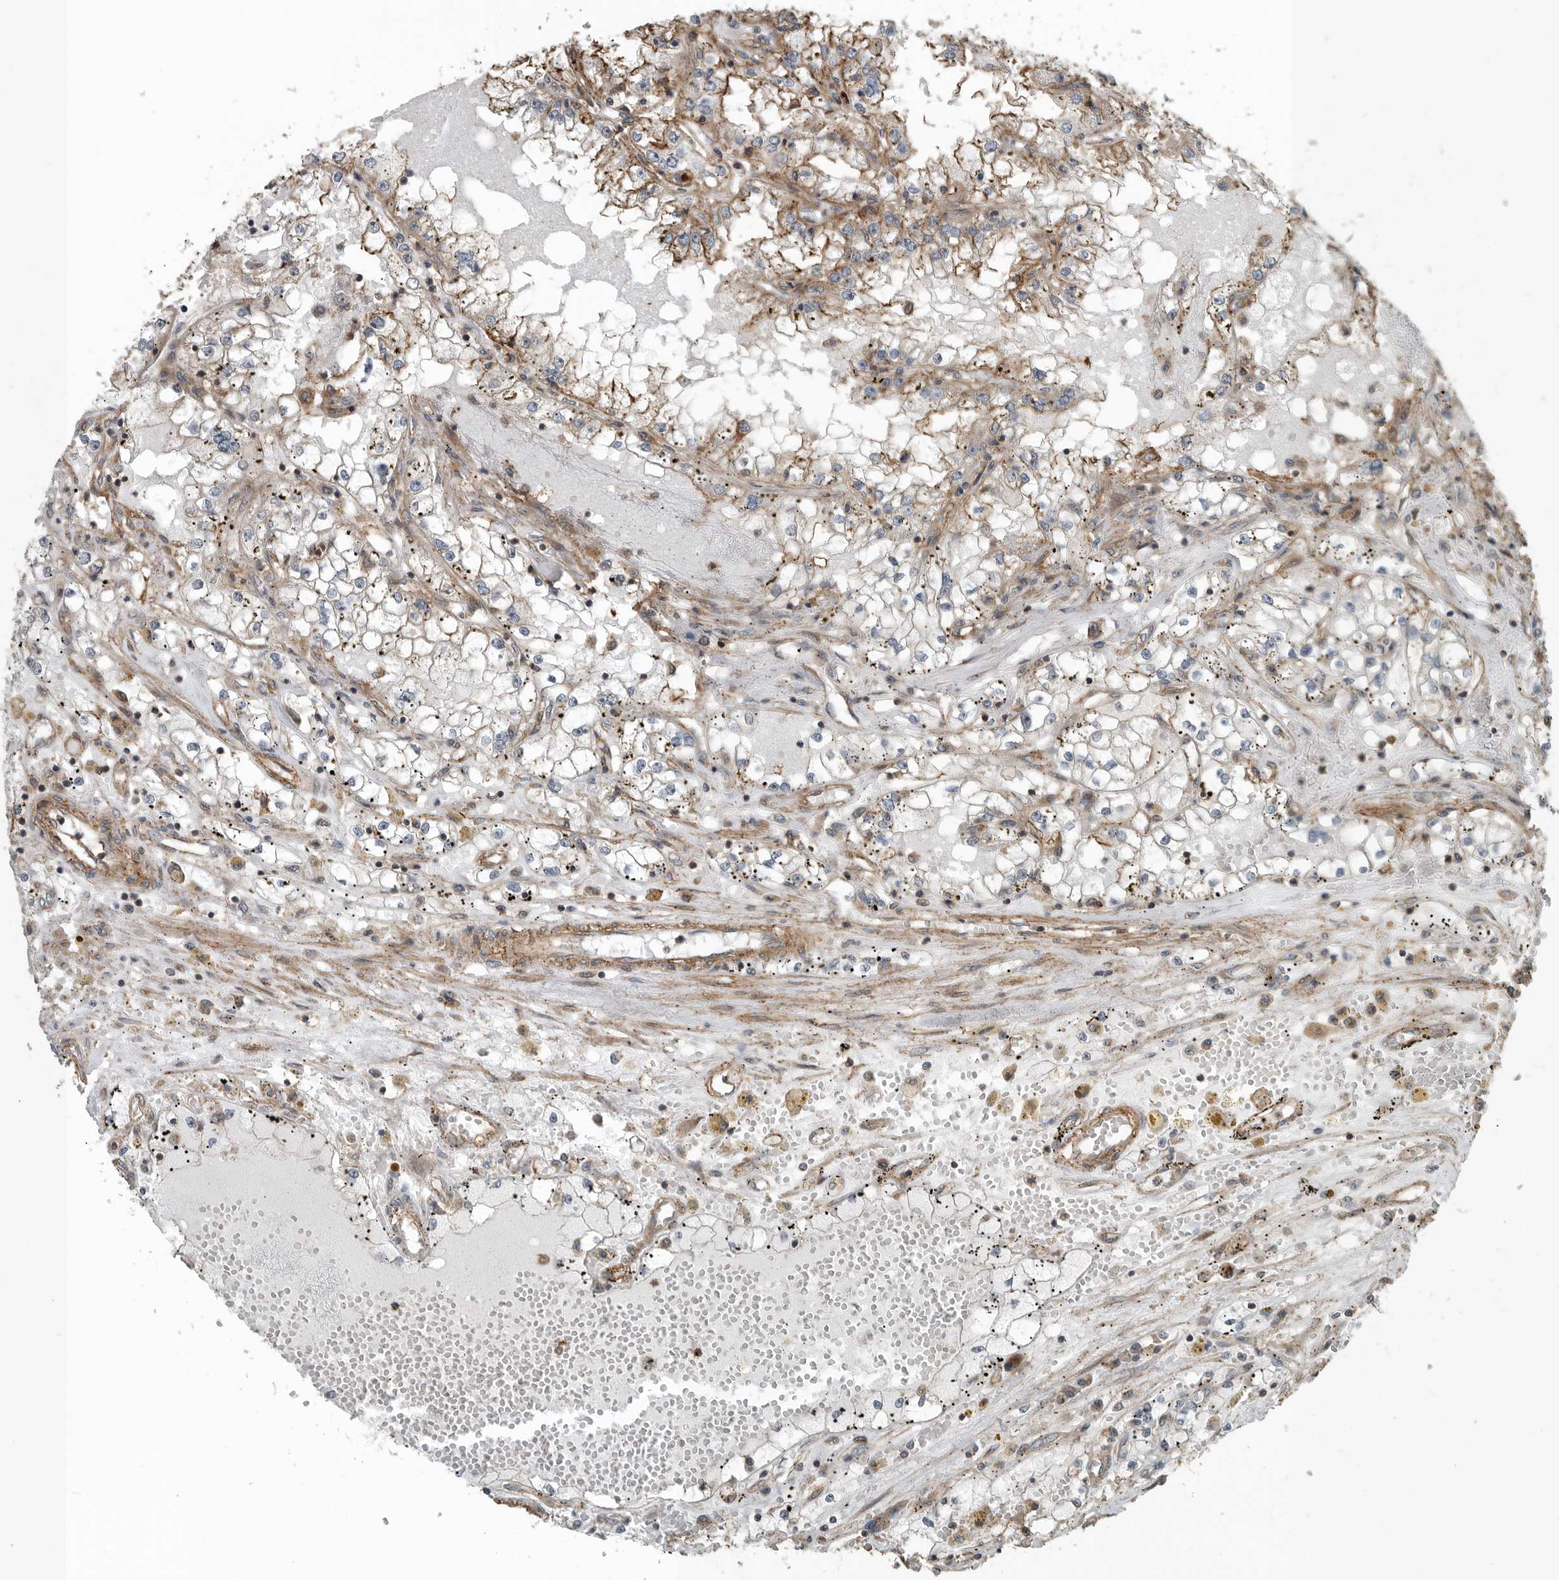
{"staining": {"intensity": "moderate", "quantity": "<25%", "location": "cytoplasmic/membranous"}, "tissue": "renal cancer", "cell_type": "Tumor cells", "image_type": "cancer", "snomed": [{"axis": "morphology", "description": "Adenocarcinoma, NOS"}, {"axis": "topography", "description": "Kidney"}], "caption": "Protein expression analysis of adenocarcinoma (renal) shows moderate cytoplasmic/membranous positivity in about <25% of tumor cells.", "gene": "AMFR", "patient": {"sex": "male", "age": 56}}